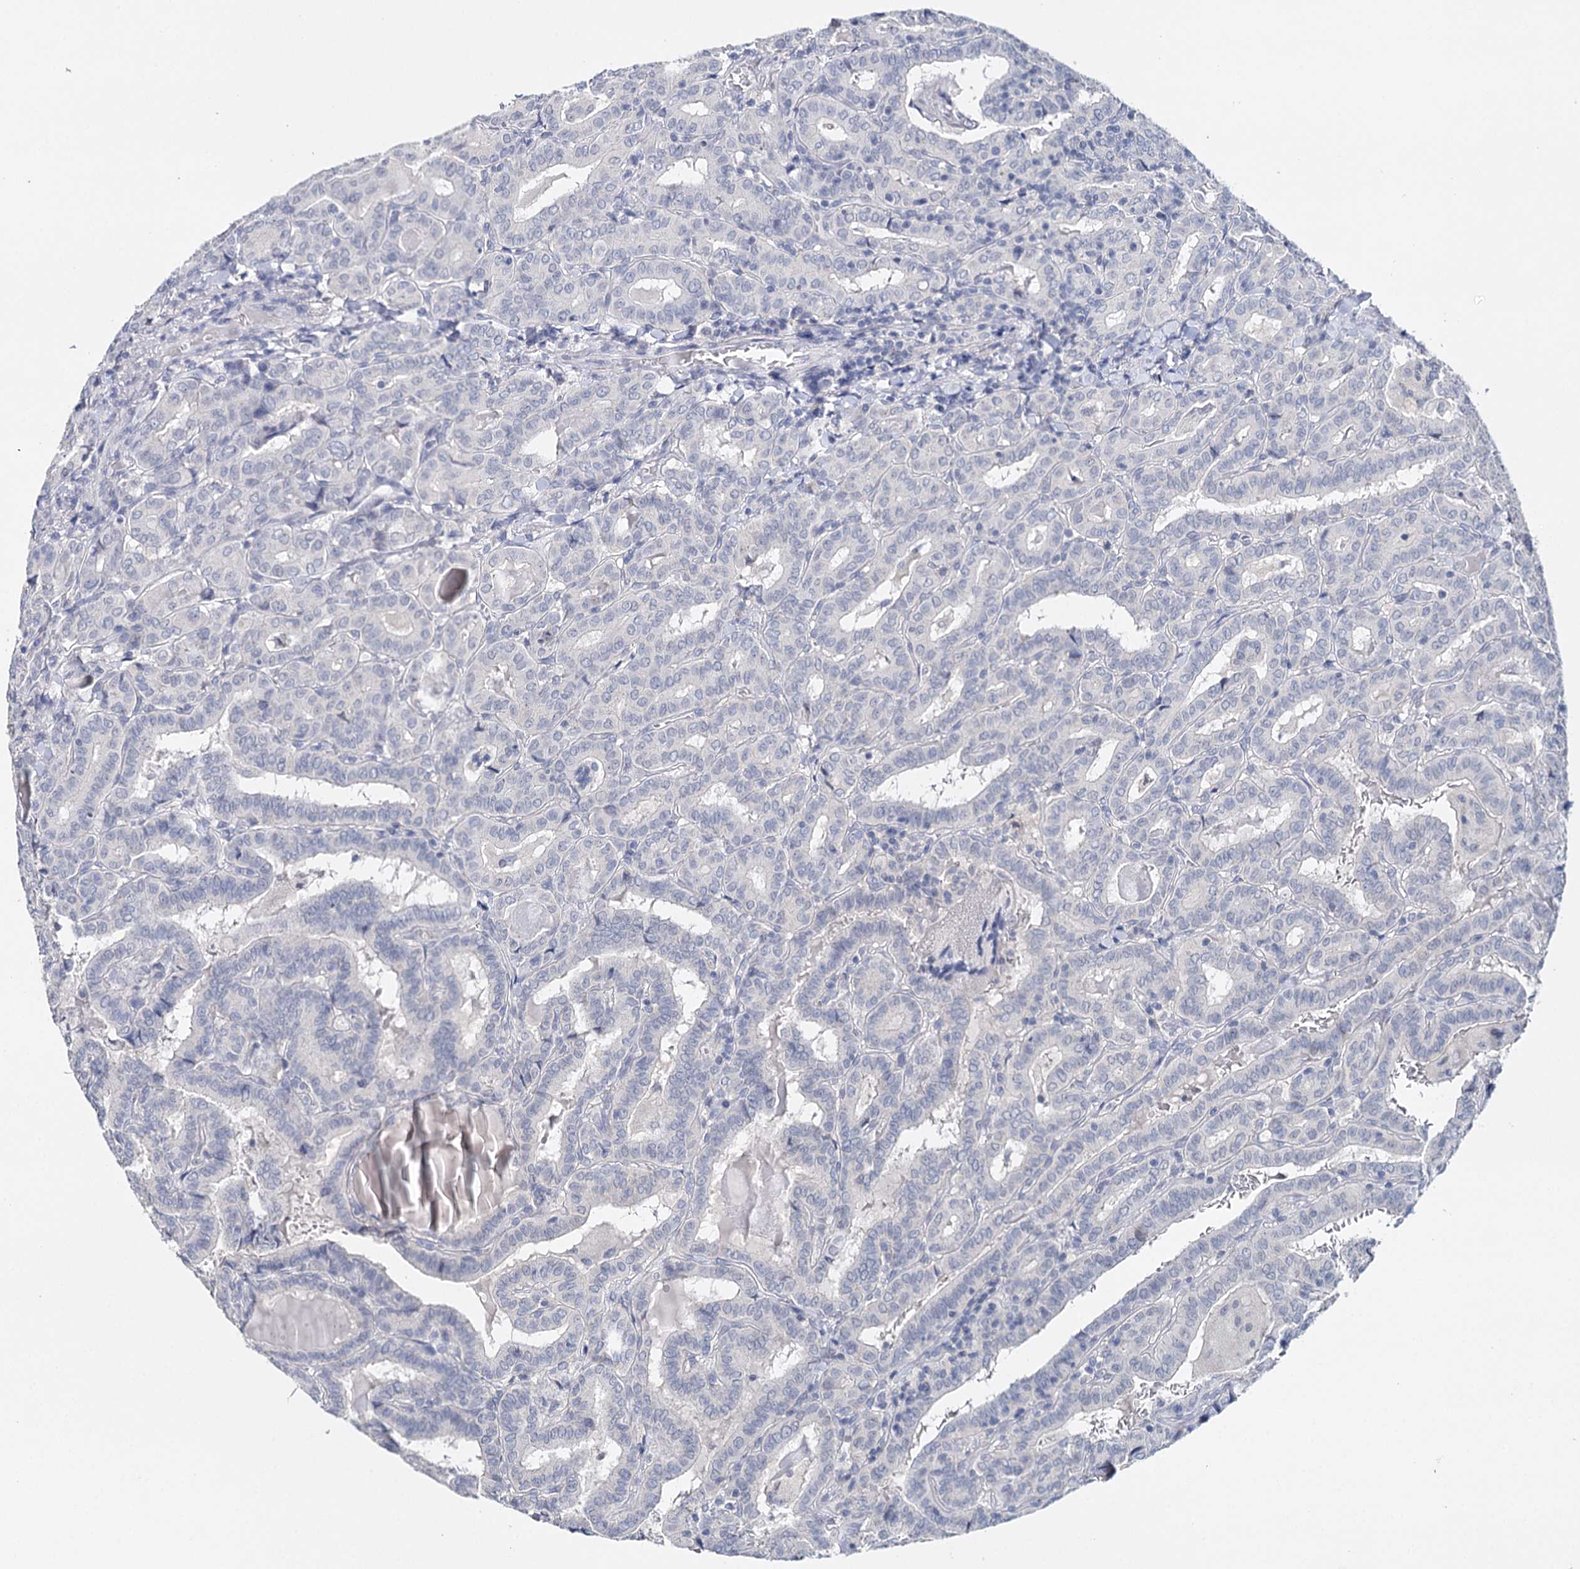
{"staining": {"intensity": "negative", "quantity": "none", "location": "none"}, "tissue": "thyroid cancer", "cell_type": "Tumor cells", "image_type": "cancer", "snomed": [{"axis": "morphology", "description": "Papillary adenocarcinoma, NOS"}, {"axis": "topography", "description": "Thyroid gland"}], "caption": "An IHC photomicrograph of thyroid cancer (papillary adenocarcinoma) is shown. There is no staining in tumor cells of thyroid cancer (papillary adenocarcinoma).", "gene": "TP53", "patient": {"sex": "female", "age": 72}}